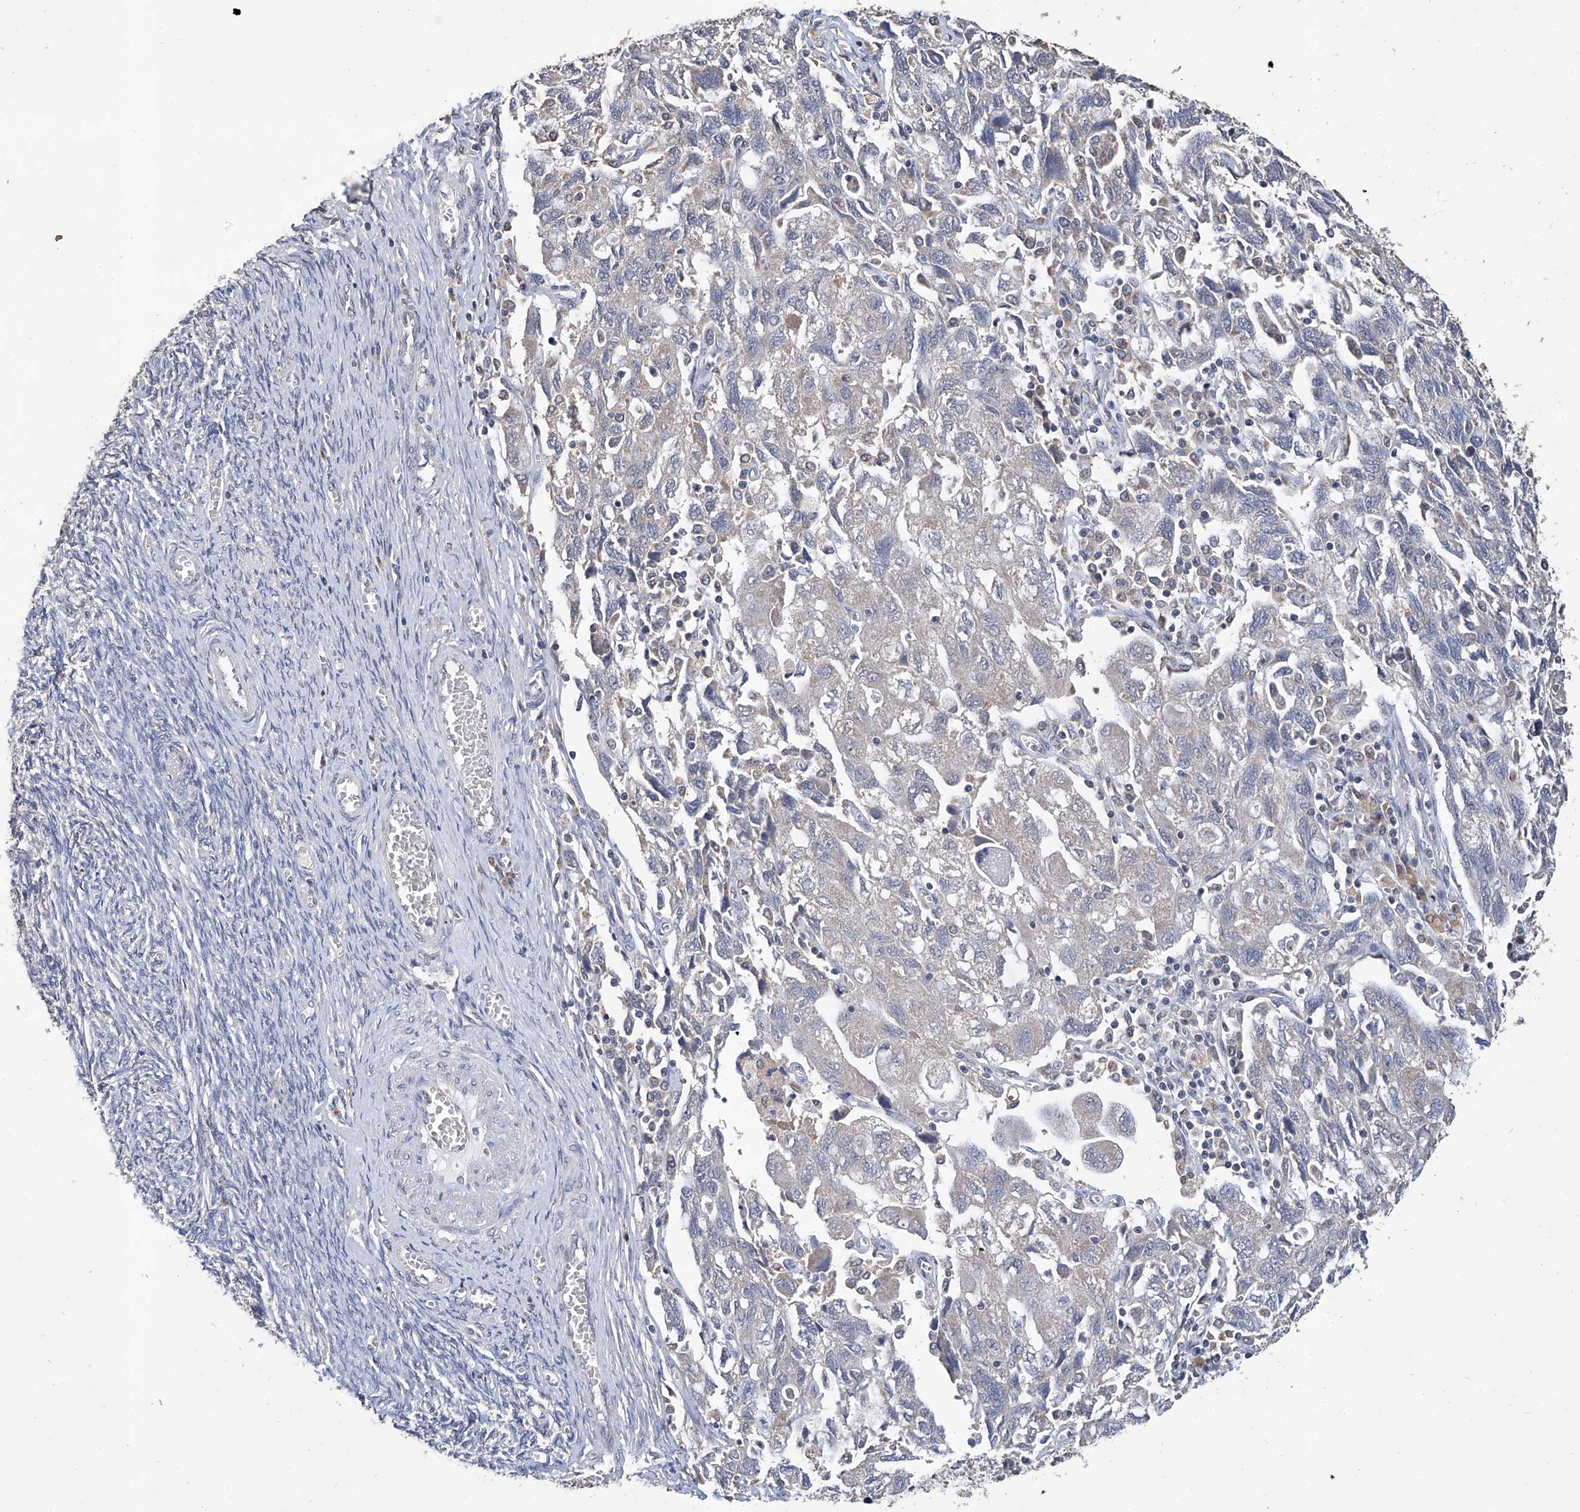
{"staining": {"intensity": "negative", "quantity": "none", "location": "none"}, "tissue": "ovarian cancer", "cell_type": "Tumor cells", "image_type": "cancer", "snomed": [{"axis": "morphology", "description": "Carcinoma, NOS"}, {"axis": "morphology", "description": "Cystadenocarcinoma, serous, NOS"}, {"axis": "topography", "description": "Ovary"}], "caption": "A high-resolution micrograph shows IHC staining of ovarian cancer (serous cystadenocarcinoma), which reveals no significant positivity in tumor cells. (Brightfield microscopy of DAB immunohistochemistry (IHC) at high magnification).", "gene": "GPT", "patient": {"sex": "female", "age": 69}}